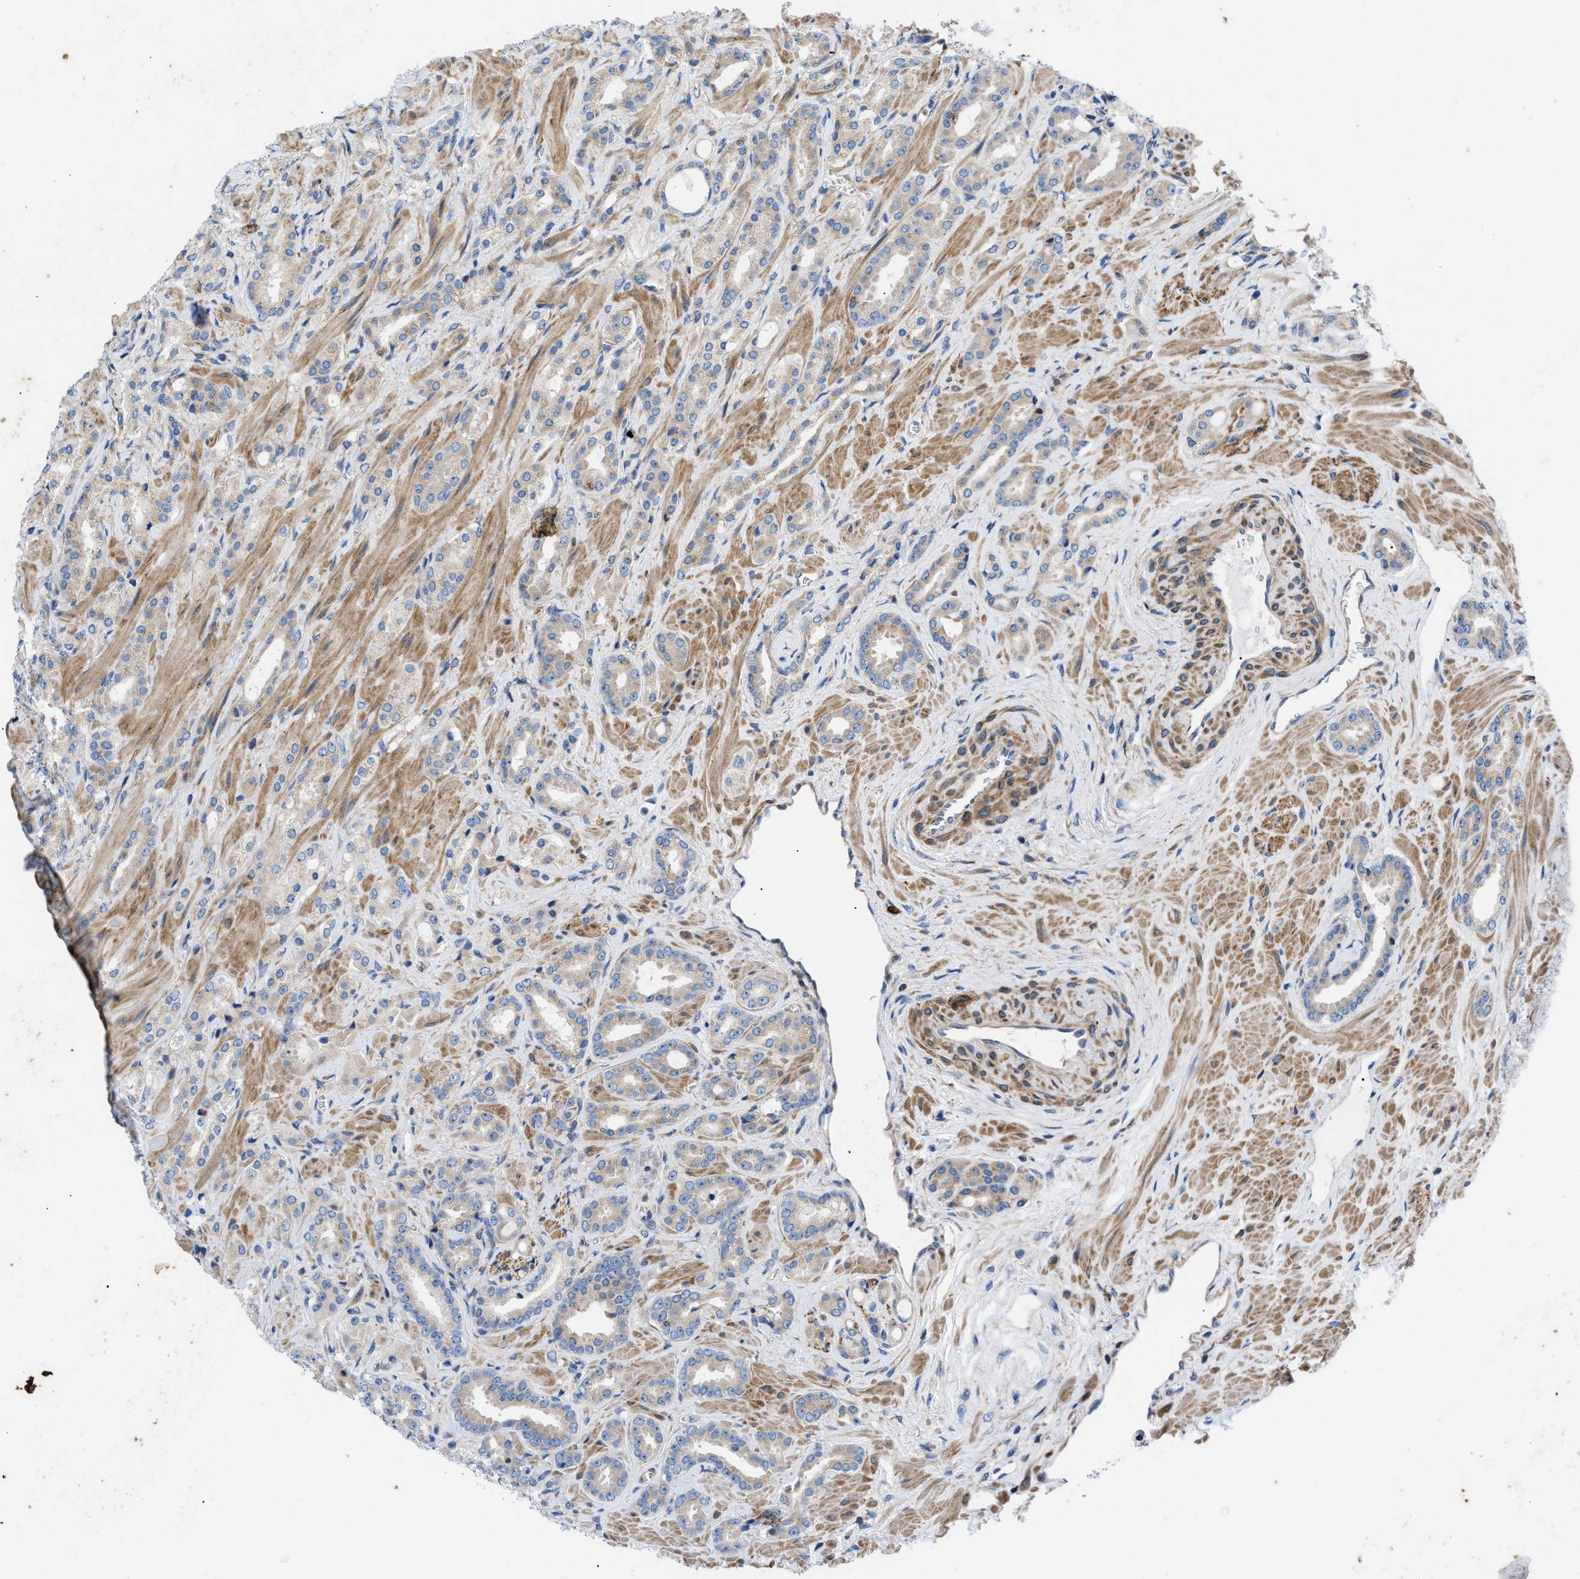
{"staining": {"intensity": "negative", "quantity": "none", "location": "none"}, "tissue": "prostate cancer", "cell_type": "Tumor cells", "image_type": "cancer", "snomed": [{"axis": "morphology", "description": "Adenocarcinoma, High grade"}, {"axis": "topography", "description": "Prostate"}], "caption": "IHC image of human prostate adenocarcinoma (high-grade) stained for a protein (brown), which displays no positivity in tumor cells.", "gene": "HSPB8", "patient": {"sex": "male", "age": 64}}